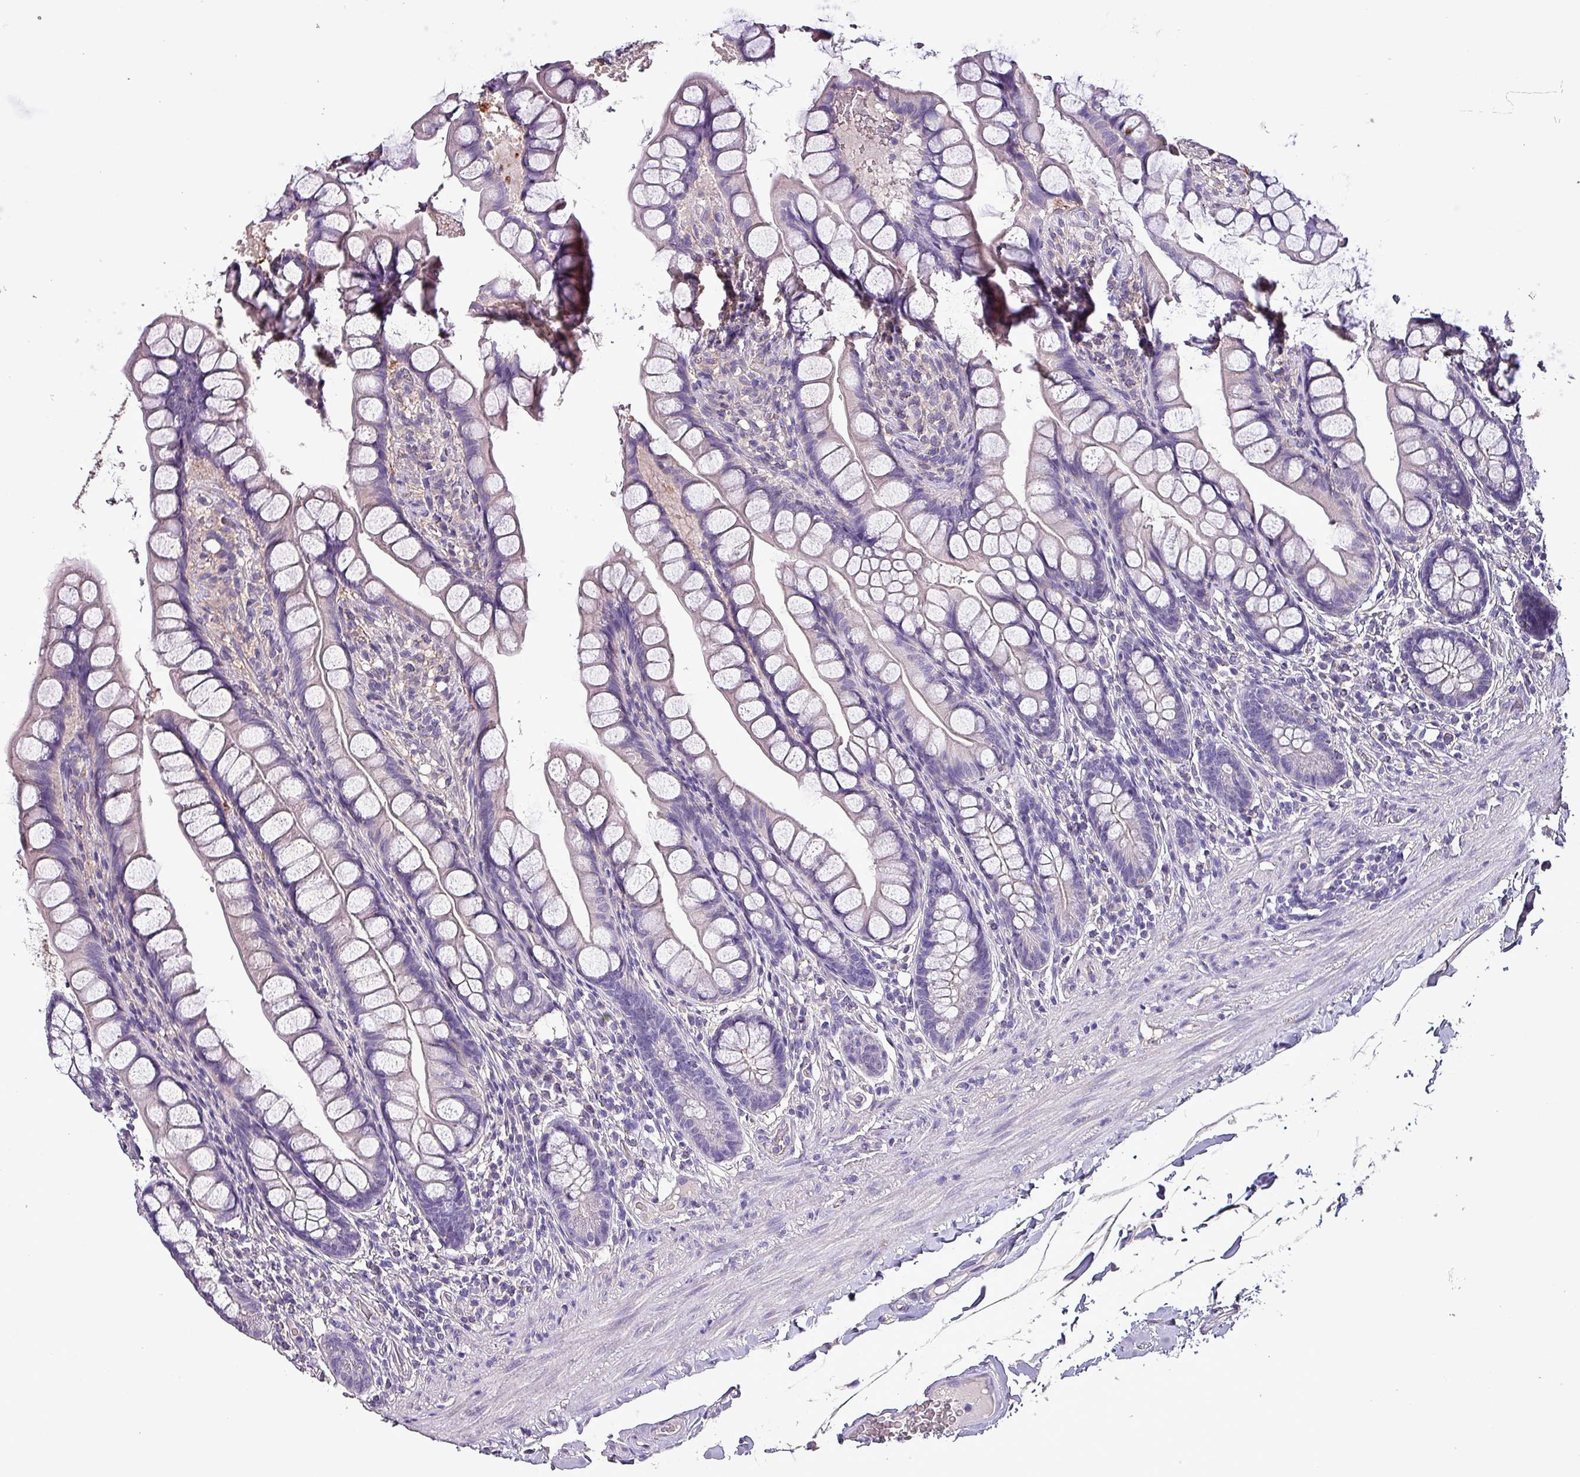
{"staining": {"intensity": "negative", "quantity": "none", "location": "none"}, "tissue": "small intestine", "cell_type": "Glandular cells", "image_type": "normal", "snomed": [{"axis": "morphology", "description": "Normal tissue, NOS"}, {"axis": "topography", "description": "Small intestine"}], "caption": "This is a micrograph of IHC staining of normal small intestine, which shows no positivity in glandular cells.", "gene": "HTRA4", "patient": {"sex": "male", "age": 70}}